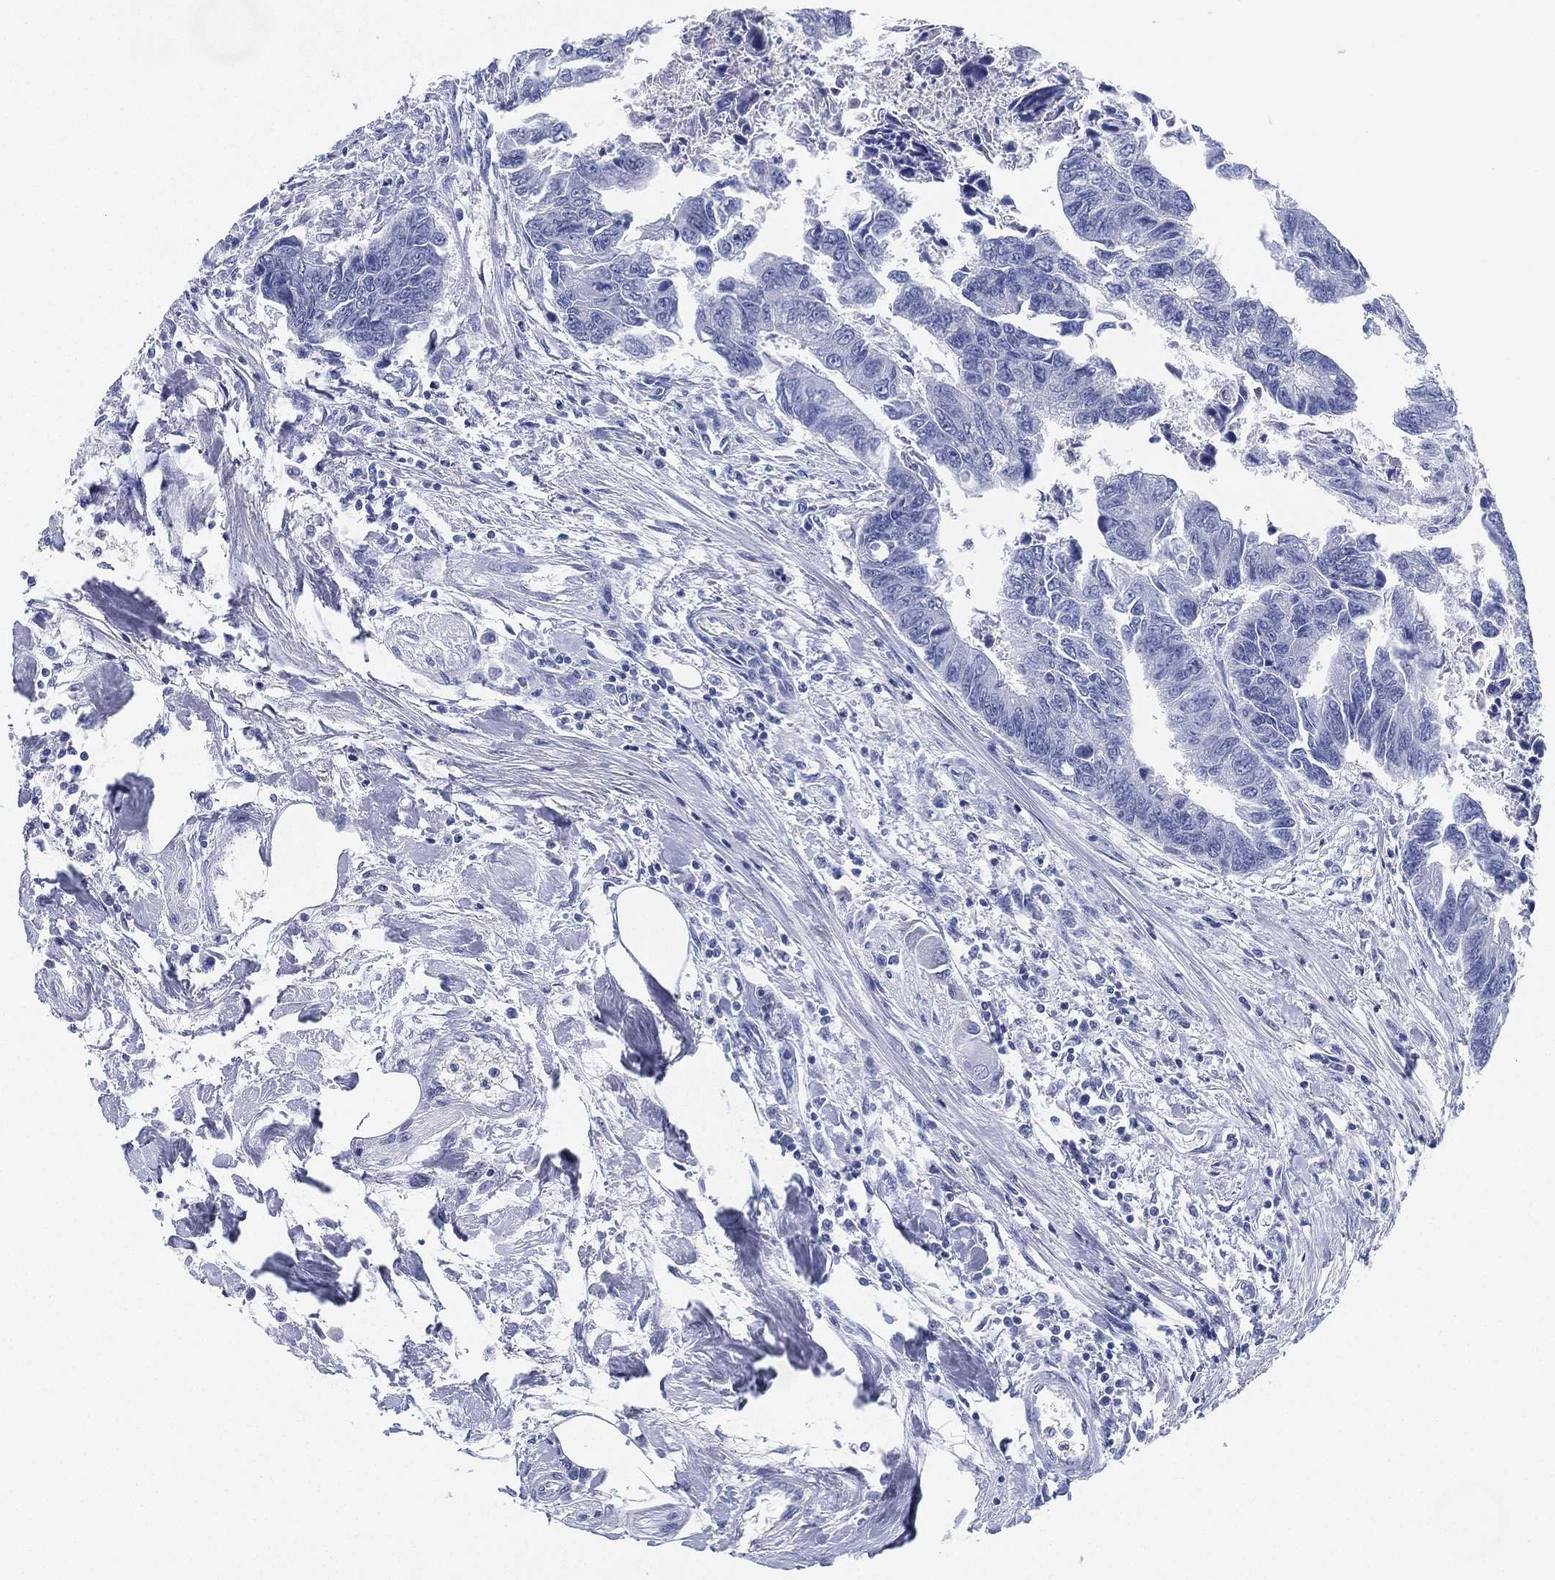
{"staining": {"intensity": "negative", "quantity": "none", "location": "none"}, "tissue": "colorectal cancer", "cell_type": "Tumor cells", "image_type": "cancer", "snomed": [{"axis": "morphology", "description": "Adenocarcinoma, NOS"}, {"axis": "topography", "description": "Colon"}], "caption": "Histopathology image shows no protein staining in tumor cells of colorectal cancer (adenocarcinoma) tissue.", "gene": "DEFB121", "patient": {"sex": "female", "age": 65}}